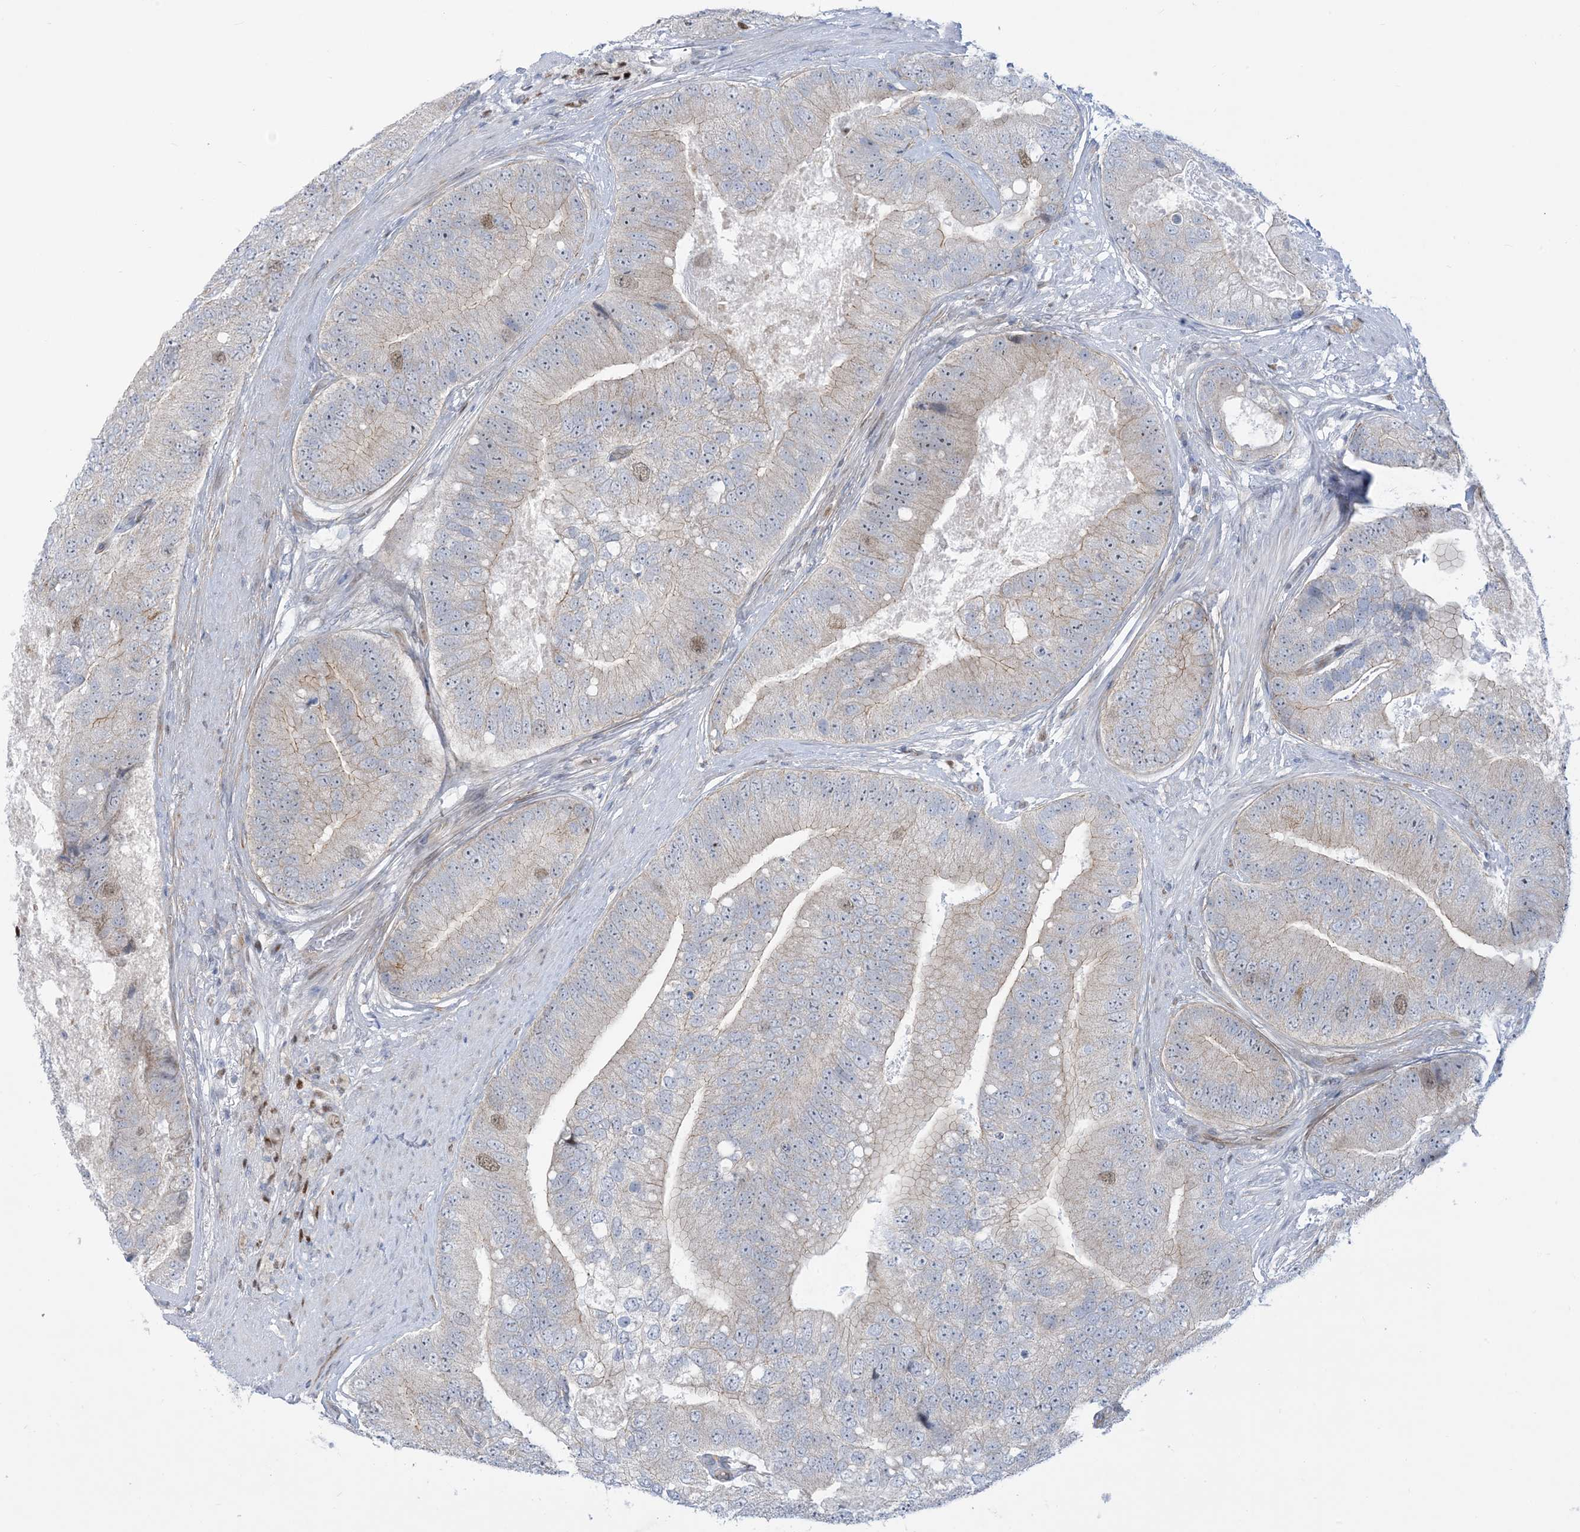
{"staining": {"intensity": "moderate", "quantity": "<25%", "location": "nuclear"}, "tissue": "prostate cancer", "cell_type": "Tumor cells", "image_type": "cancer", "snomed": [{"axis": "morphology", "description": "Adenocarcinoma, High grade"}, {"axis": "topography", "description": "Prostate"}], "caption": "A brown stain highlights moderate nuclear positivity of a protein in prostate adenocarcinoma (high-grade) tumor cells. The protein is stained brown, and the nuclei are stained in blue (DAB (3,3'-diaminobenzidine) IHC with brightfield microscopy, high magnification).", "gene": "MARS2", "patient": {"sex": "male", "age": 70}}